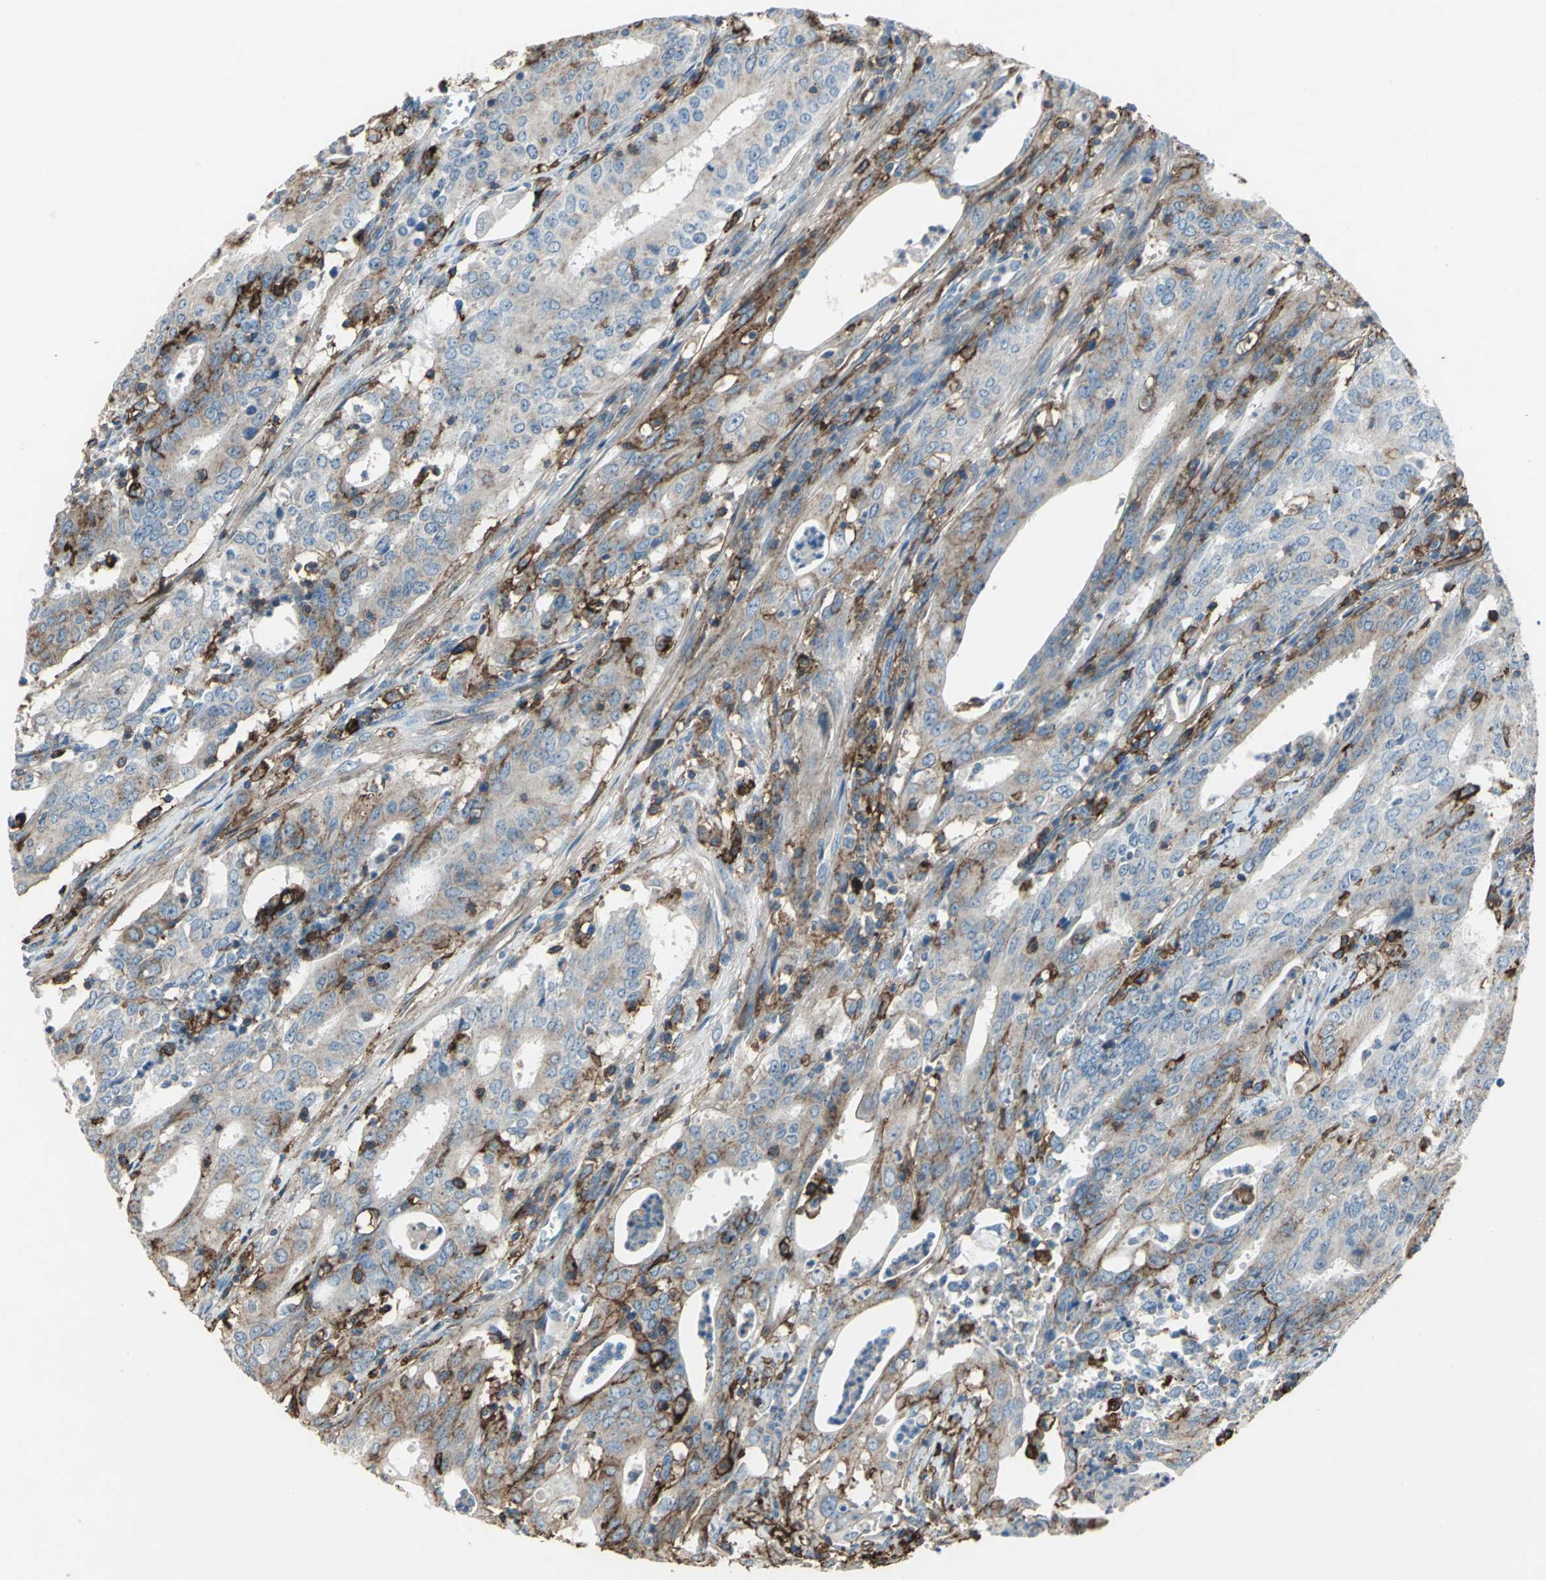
{"staining": {"intensity": "moderate", "quantity": "25%-75%", "location": "cytoplasmic/membranous"}, "tissue": "cervical cancer", "cell_type": "Tumor cells", "image_type": "cancer", "snomed": [{"axis": "morphology", "description": "Adenocarcinoma, NOS"}, {"axis": "topography", "description": "Cervix"}], "caption": "Protein staining shows moderate cytoplasmic/membranous staining in about 25%-75% of tumor cells in adenocarcinoma (cervical). (Brightfield microscopy of DAB IHC at high magnification).", "gene": "CD44", "patient": {"sex": "female", "age": 44}}